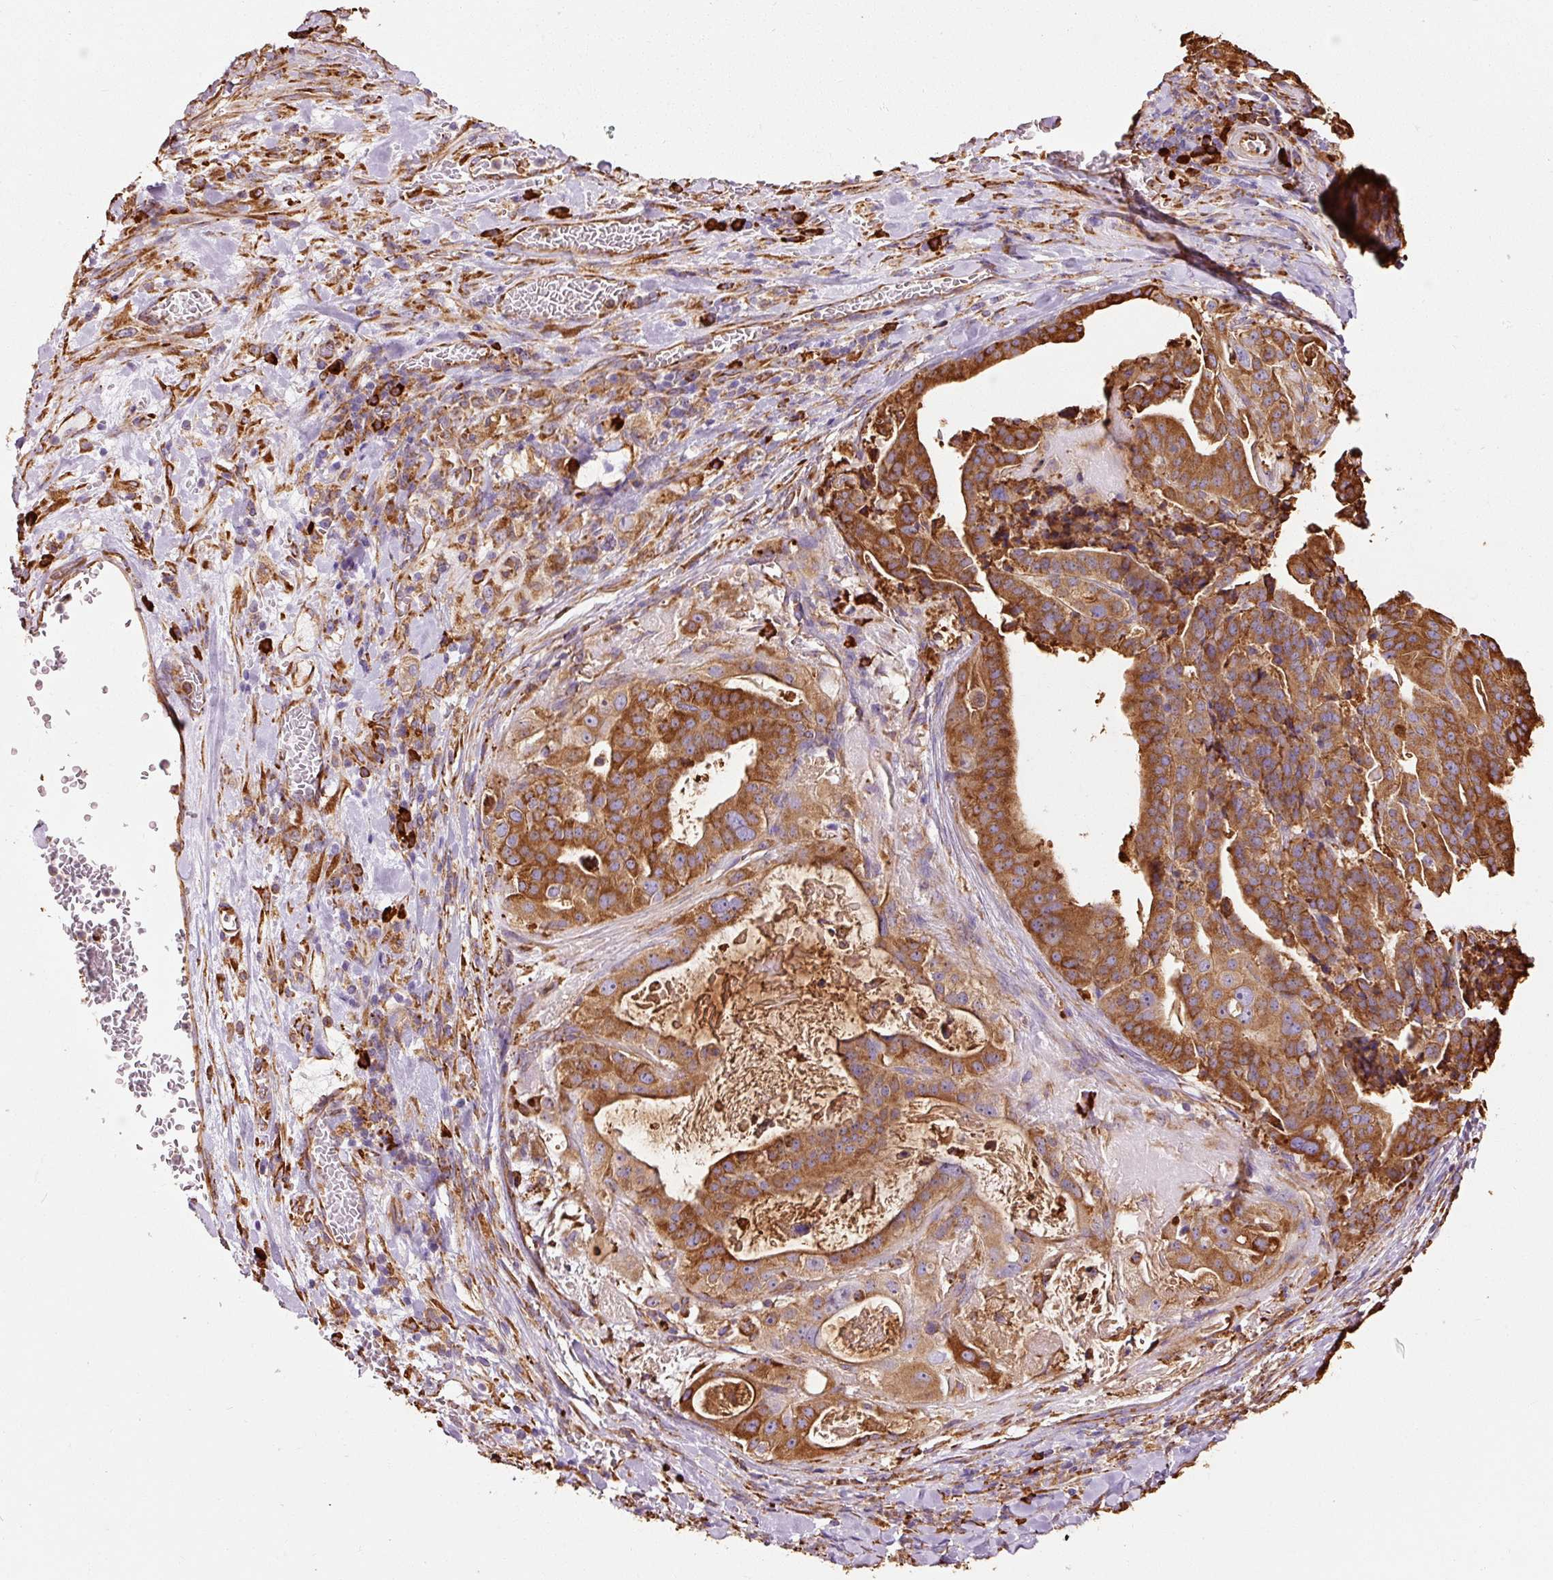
{"staining": {"intensity": "strong", "quantity": ">75%", "location": "cytoplasmic/membranous"}, "tissue": "stomach cancer", "cell_type": "Tumor cells", "image_type": "cancer", "snomed": [{"axis": "morphology", "description": "Adenocarcinoma, NOS"}, {"axis": "topography", "description": "Stomach"}], "caption": "Stomach cancer (adenocarcinoma) was stained to show a protein in brown. There is high levels of strong cytoplasmic/membranous positivity in approximately >75% of tumor cells.", "gene": "KLC1", "patient": {"sex": "male", "age": 48}}